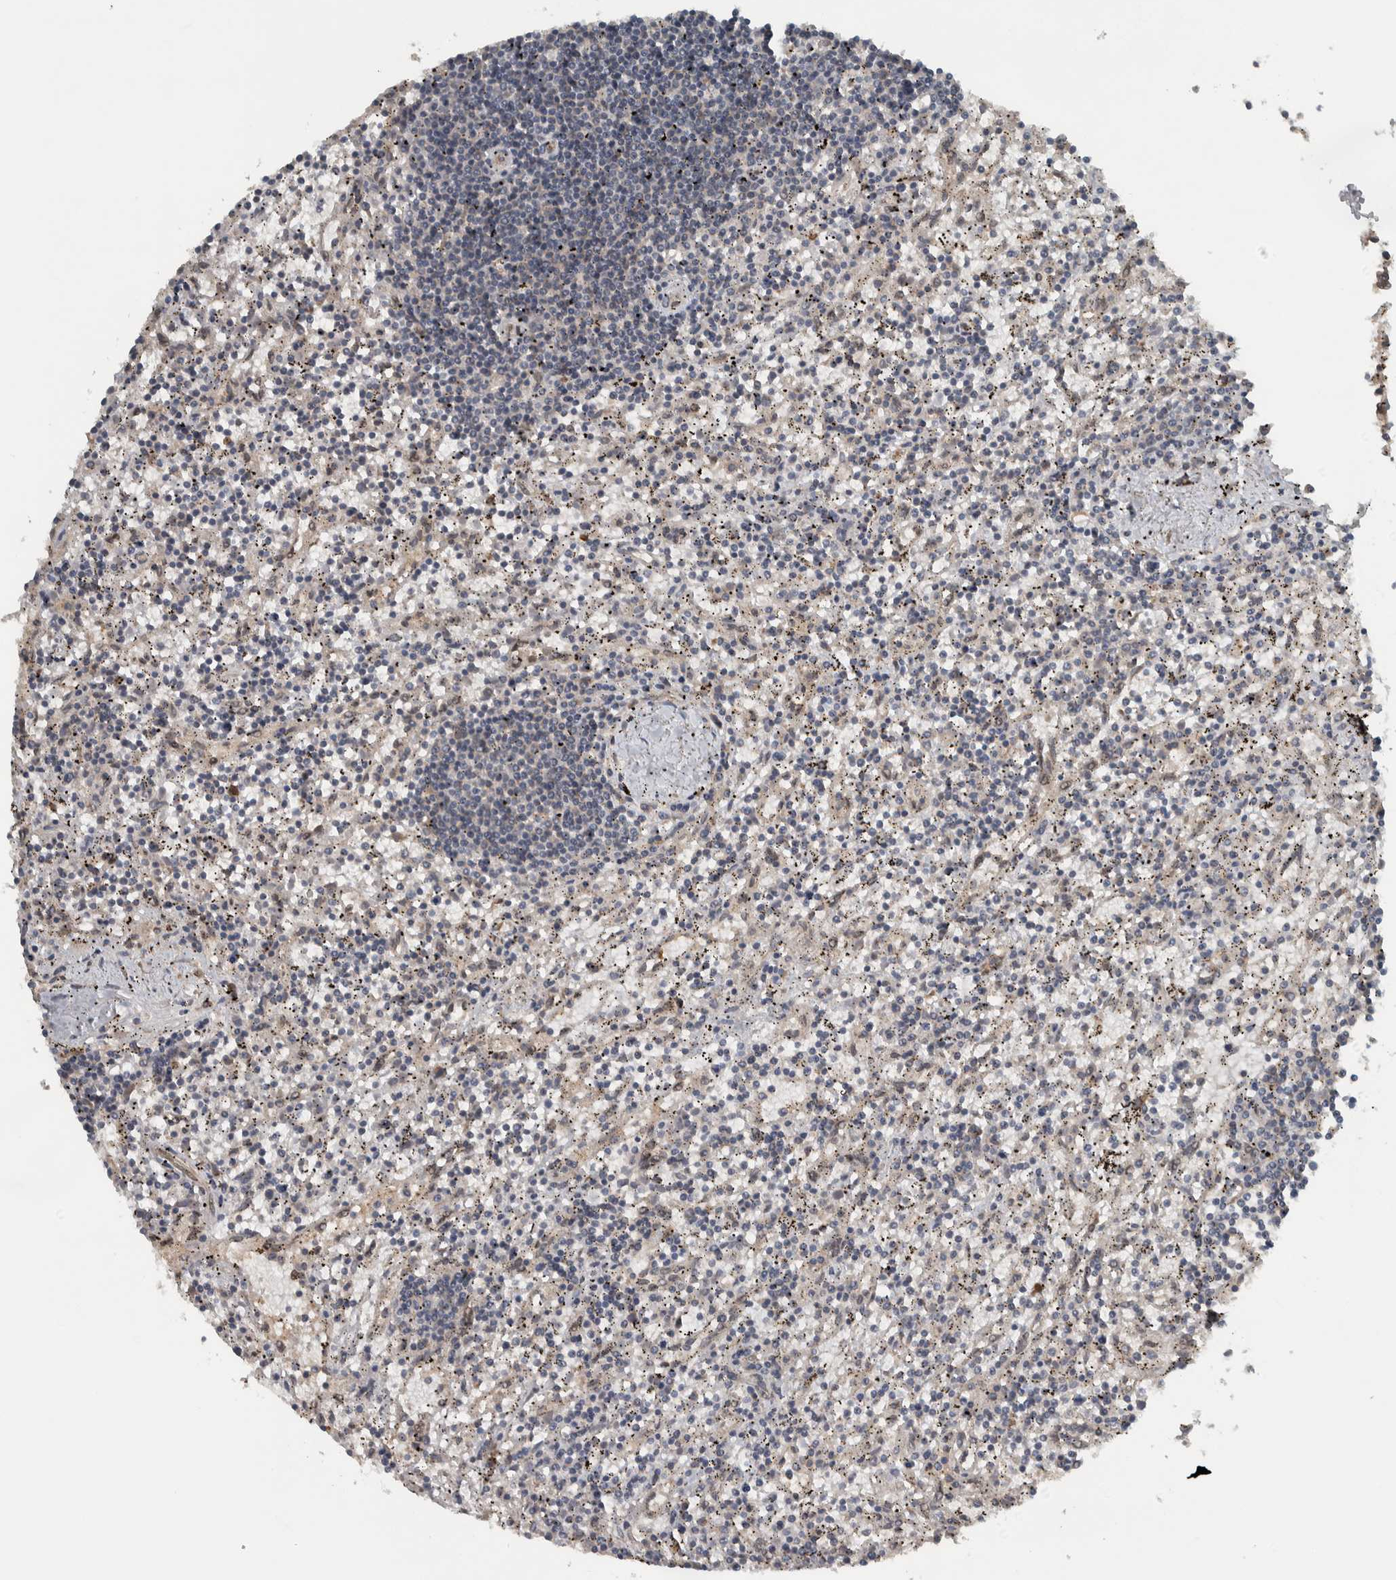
{"staining": {"intensity": "negative", "quantity": "none", "location": "none"}, "tissue": "lymphoma", "cell_type": "Tumor cells", "image_type": "cancer", "snomed": [{"axis": "morphology", "description": "Malignant lymphoma, non-Hodgkin's type, Low grade"}, {"axis": "topography", "description": "Spleen"}], "caption": "A histopathology image of human lymphoma is negative for staining in tumor cells.", "gene": "XPO5", "patient": {"sex": "male", "age": 76}}